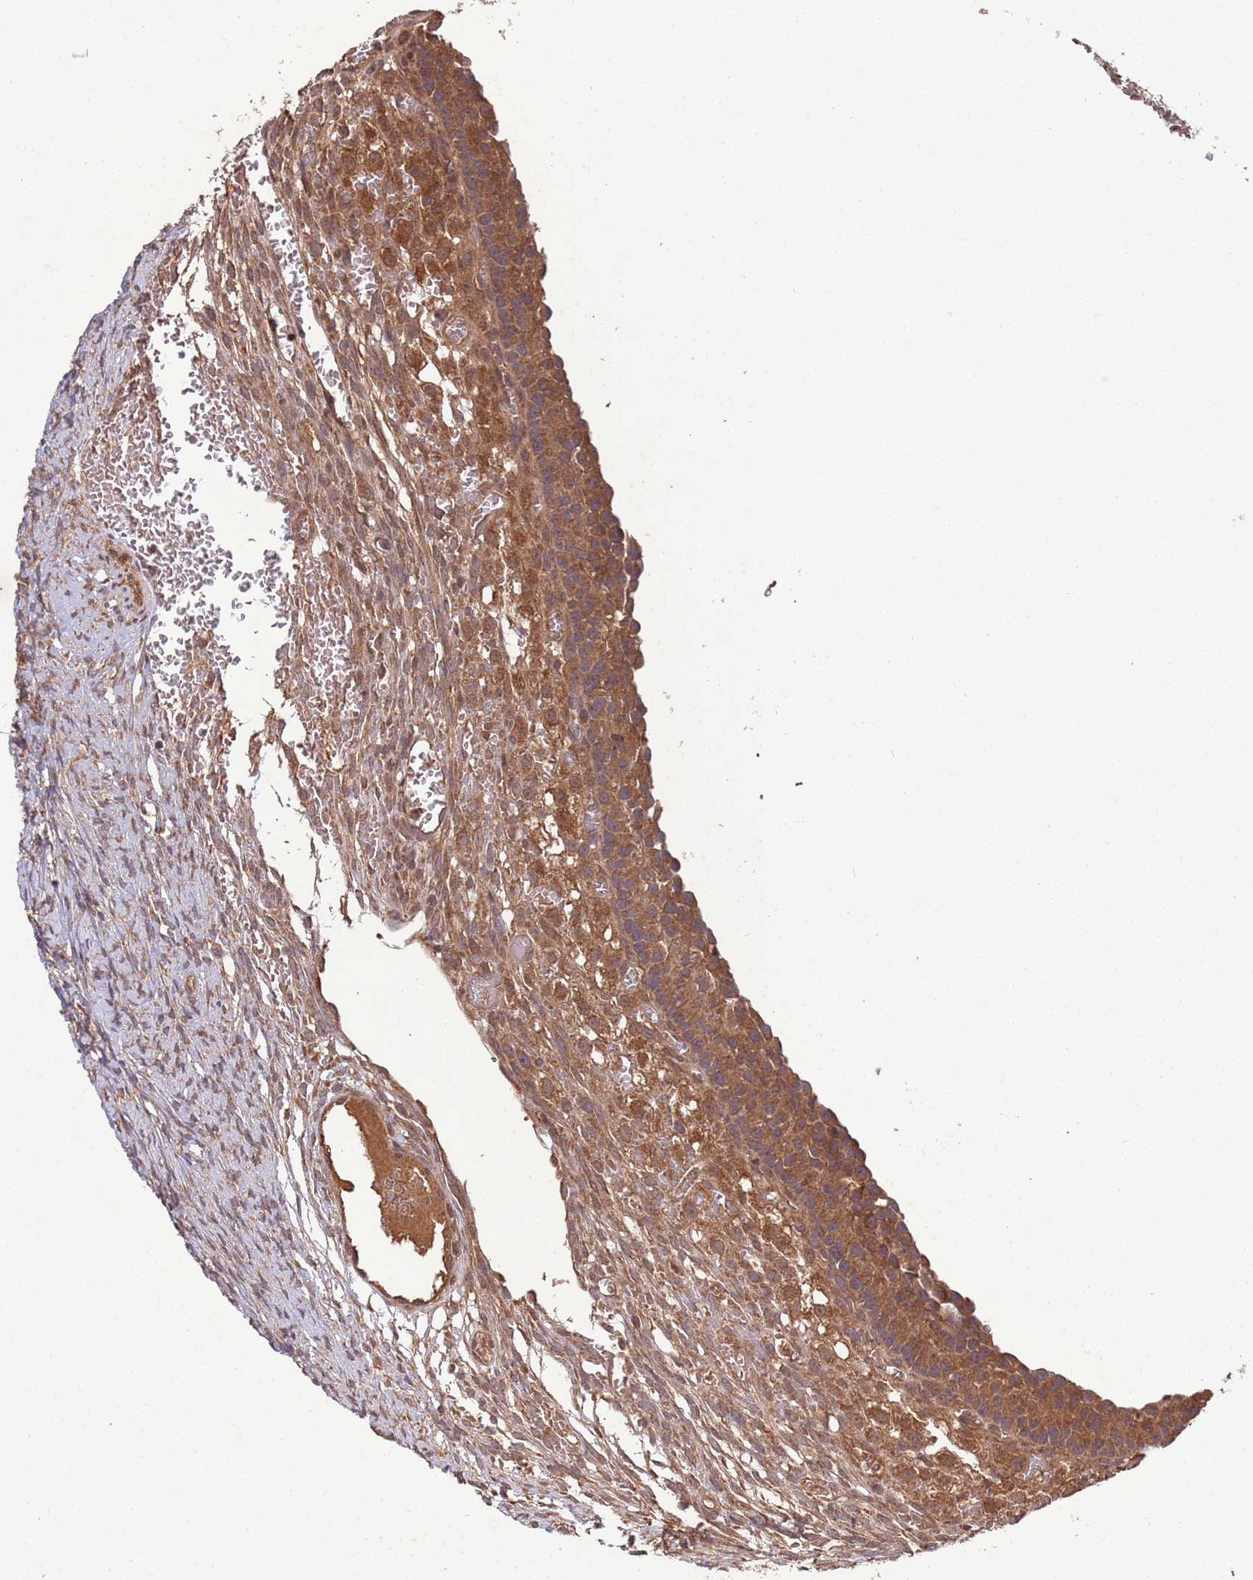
{"staining": {"intensity": "moderate", "quantity": ">75%", "location": "cytoplasmic/membranous"}, "tissue": "ovary", "cell_type": "Follicle cells", "image_type": "normal", "snomed": [{"axis": "morphology", "description": "Normal tissue, NOS"}, {"axis": "topography", "description": "Ovary"}], "caption": "A medium amount of moderate cytoplasmic/membranous expression is present in approximately >75% of follicle cells in unremarkable ovary. Immunohistochemistry (ihc) stains the protein of interest in brown and the nuclei are stained blue.", "gene": "ERI1", "patient": {"sex": "female", "age": 39}}